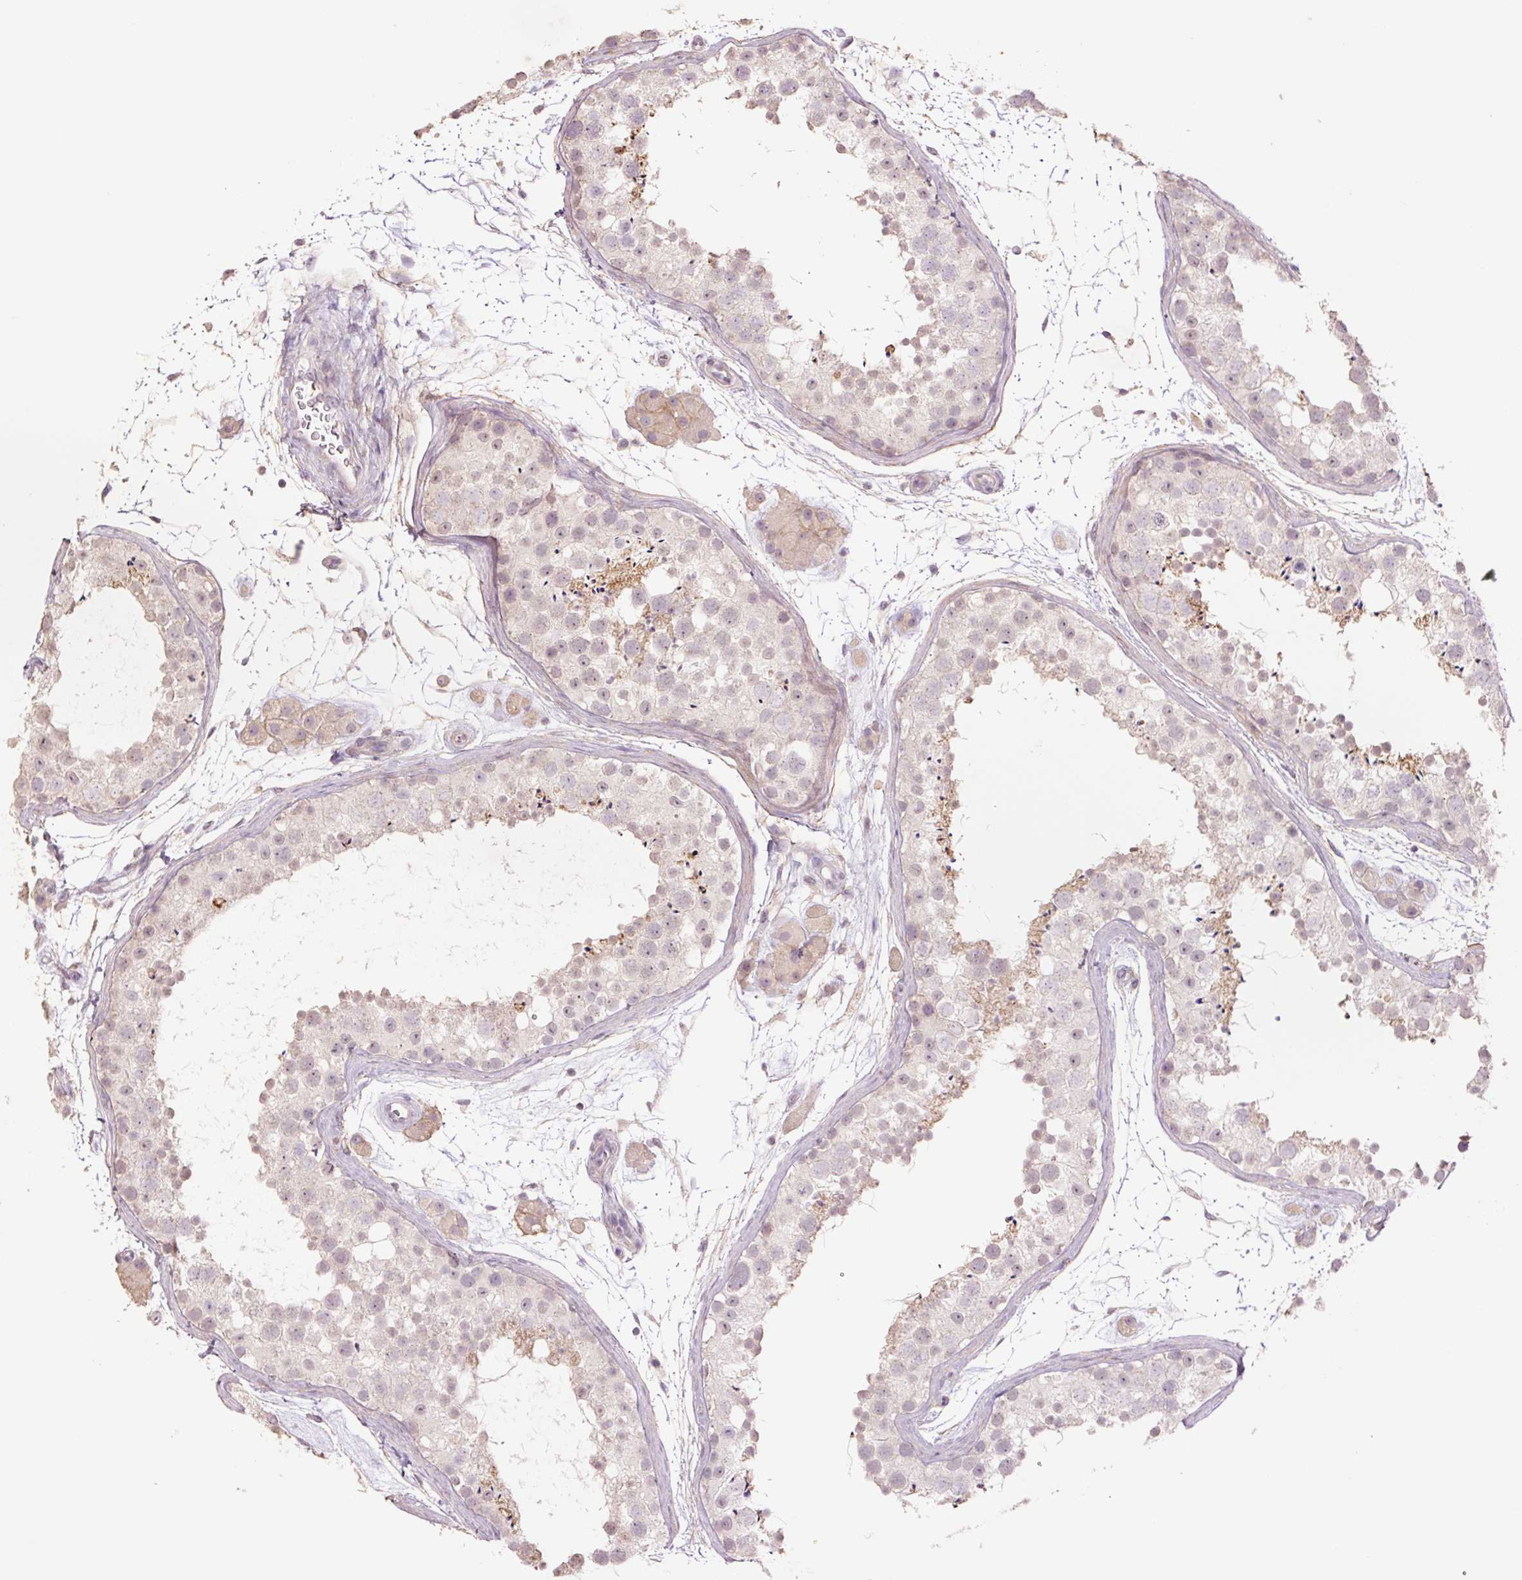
{"staining": {"intensity": "weak", "quantity": "<25%", "location": "cytoplasmic/membranous"}, "tissue": "testis", "cell_type": "Cells in seminiferous ducts", "image_type": "normal", "snomed": [{"axis": "morphology", "description": "Normal tissue, NOS"}, {"axis": "topography", "description": "Testis"}], "caption": "Immunohistochemical staining of unremarkable testis demonstrates no significant positivity in cells in seminiferous ducts. Brightfield microscopy of immunohistochemistry (IHC) stained with DAB (brown) and hematoxylin (blue), captured at high magnification.", "gene": "SLC1A4", "patient": {"sex": "male", "age": 41}}